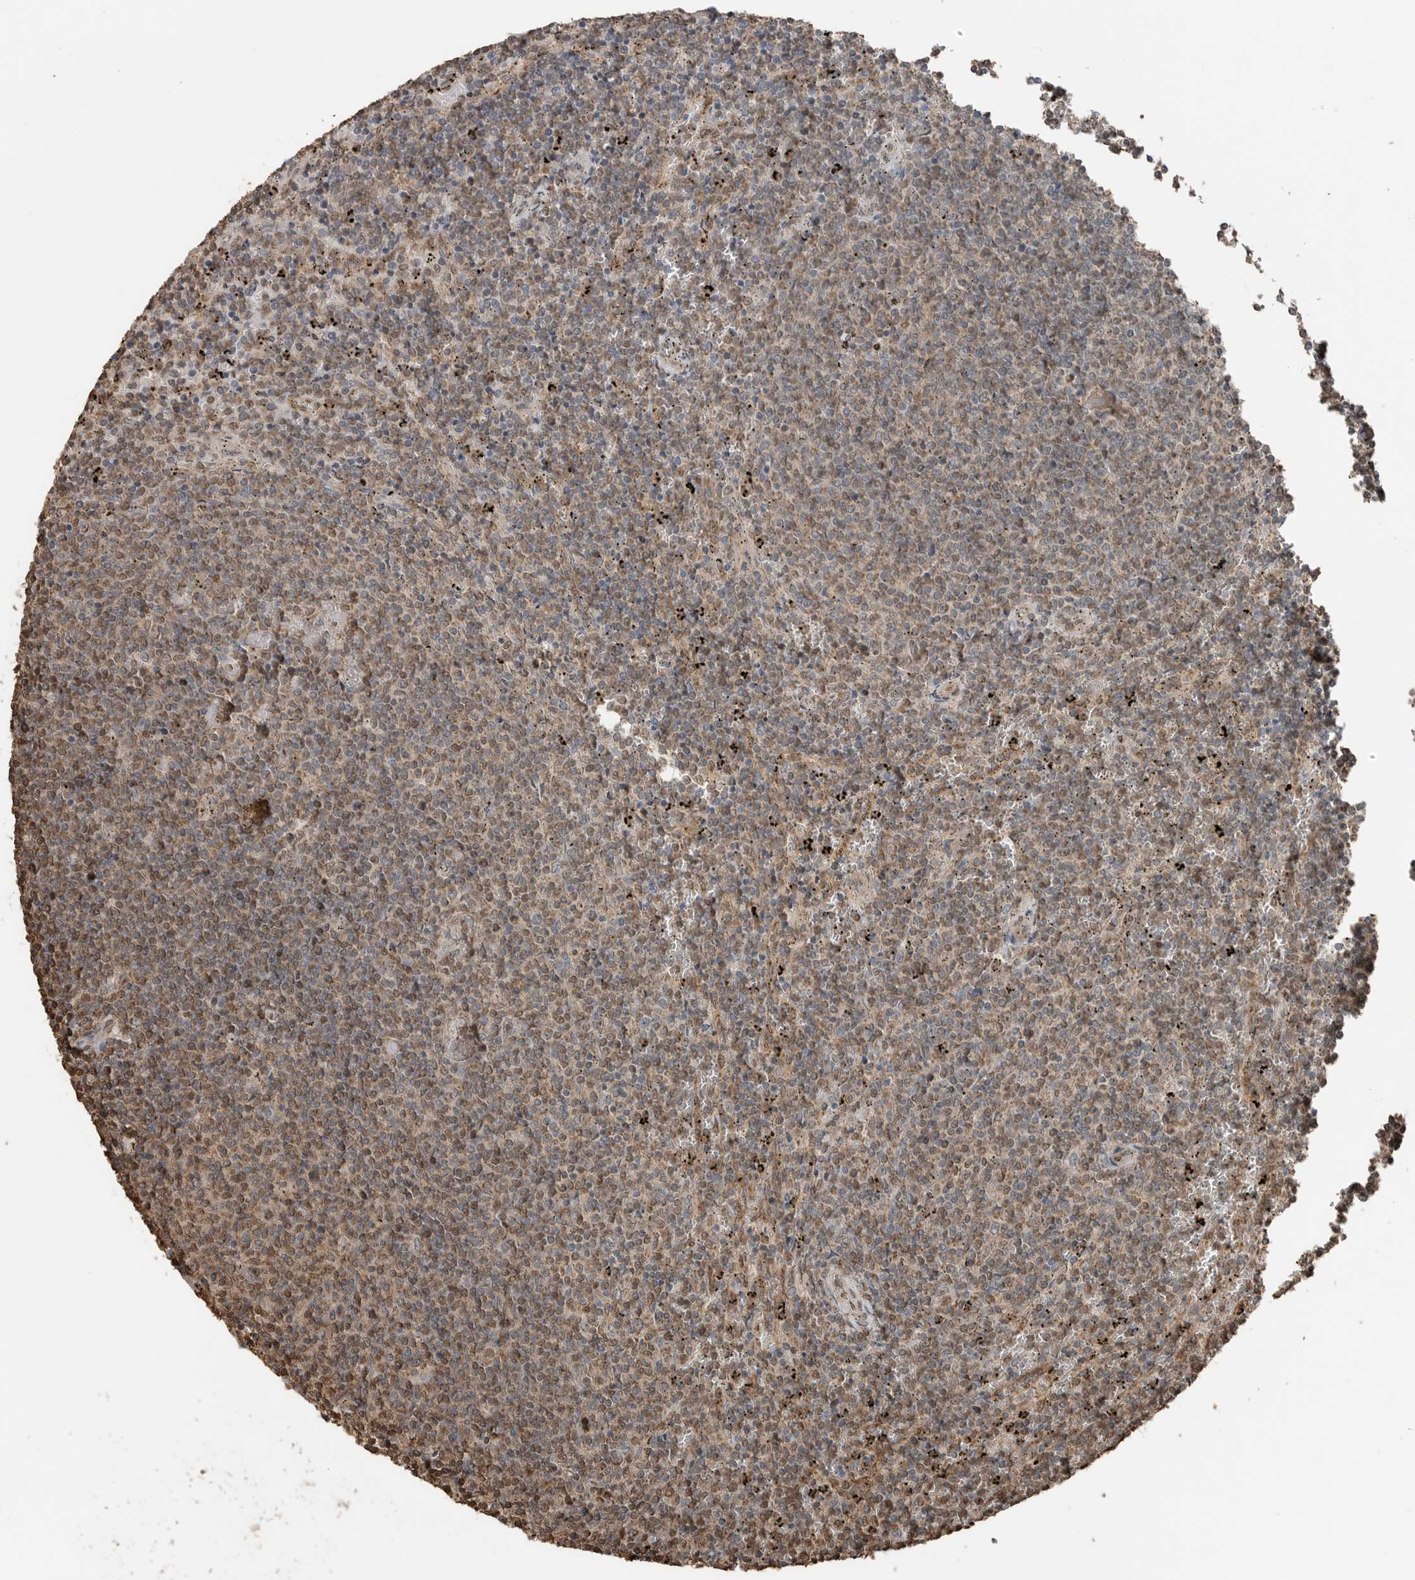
{"staining": {"intensity": "weak", "quantity": ">75%", "location": "cytoplasmic/membranous,nuclear"}, "tissue": "lymphoma", "cell_type": "Tumor cells", "image_type": "cancer", "snomed": [{"axis": "morphology", "description": "Malignant lymphoma, non-Hodgkin's type, Low grade"}, {"axis": "topography", "description": "Spleen"}], "caption": "The photomicrograph reveals staining of low-grade malignant lymphoma, non-Hodgkin's type, revealing weak cytoplasmic/membranous and nuclear protein expression (brown color) within tumor cells. (DAB (3,3'-diaminobenzidine) IHC, brown staining for protein, blue staining for nuclei).", "gene": "BLZF1", "patient": {"sex": "female", "age": 50}}